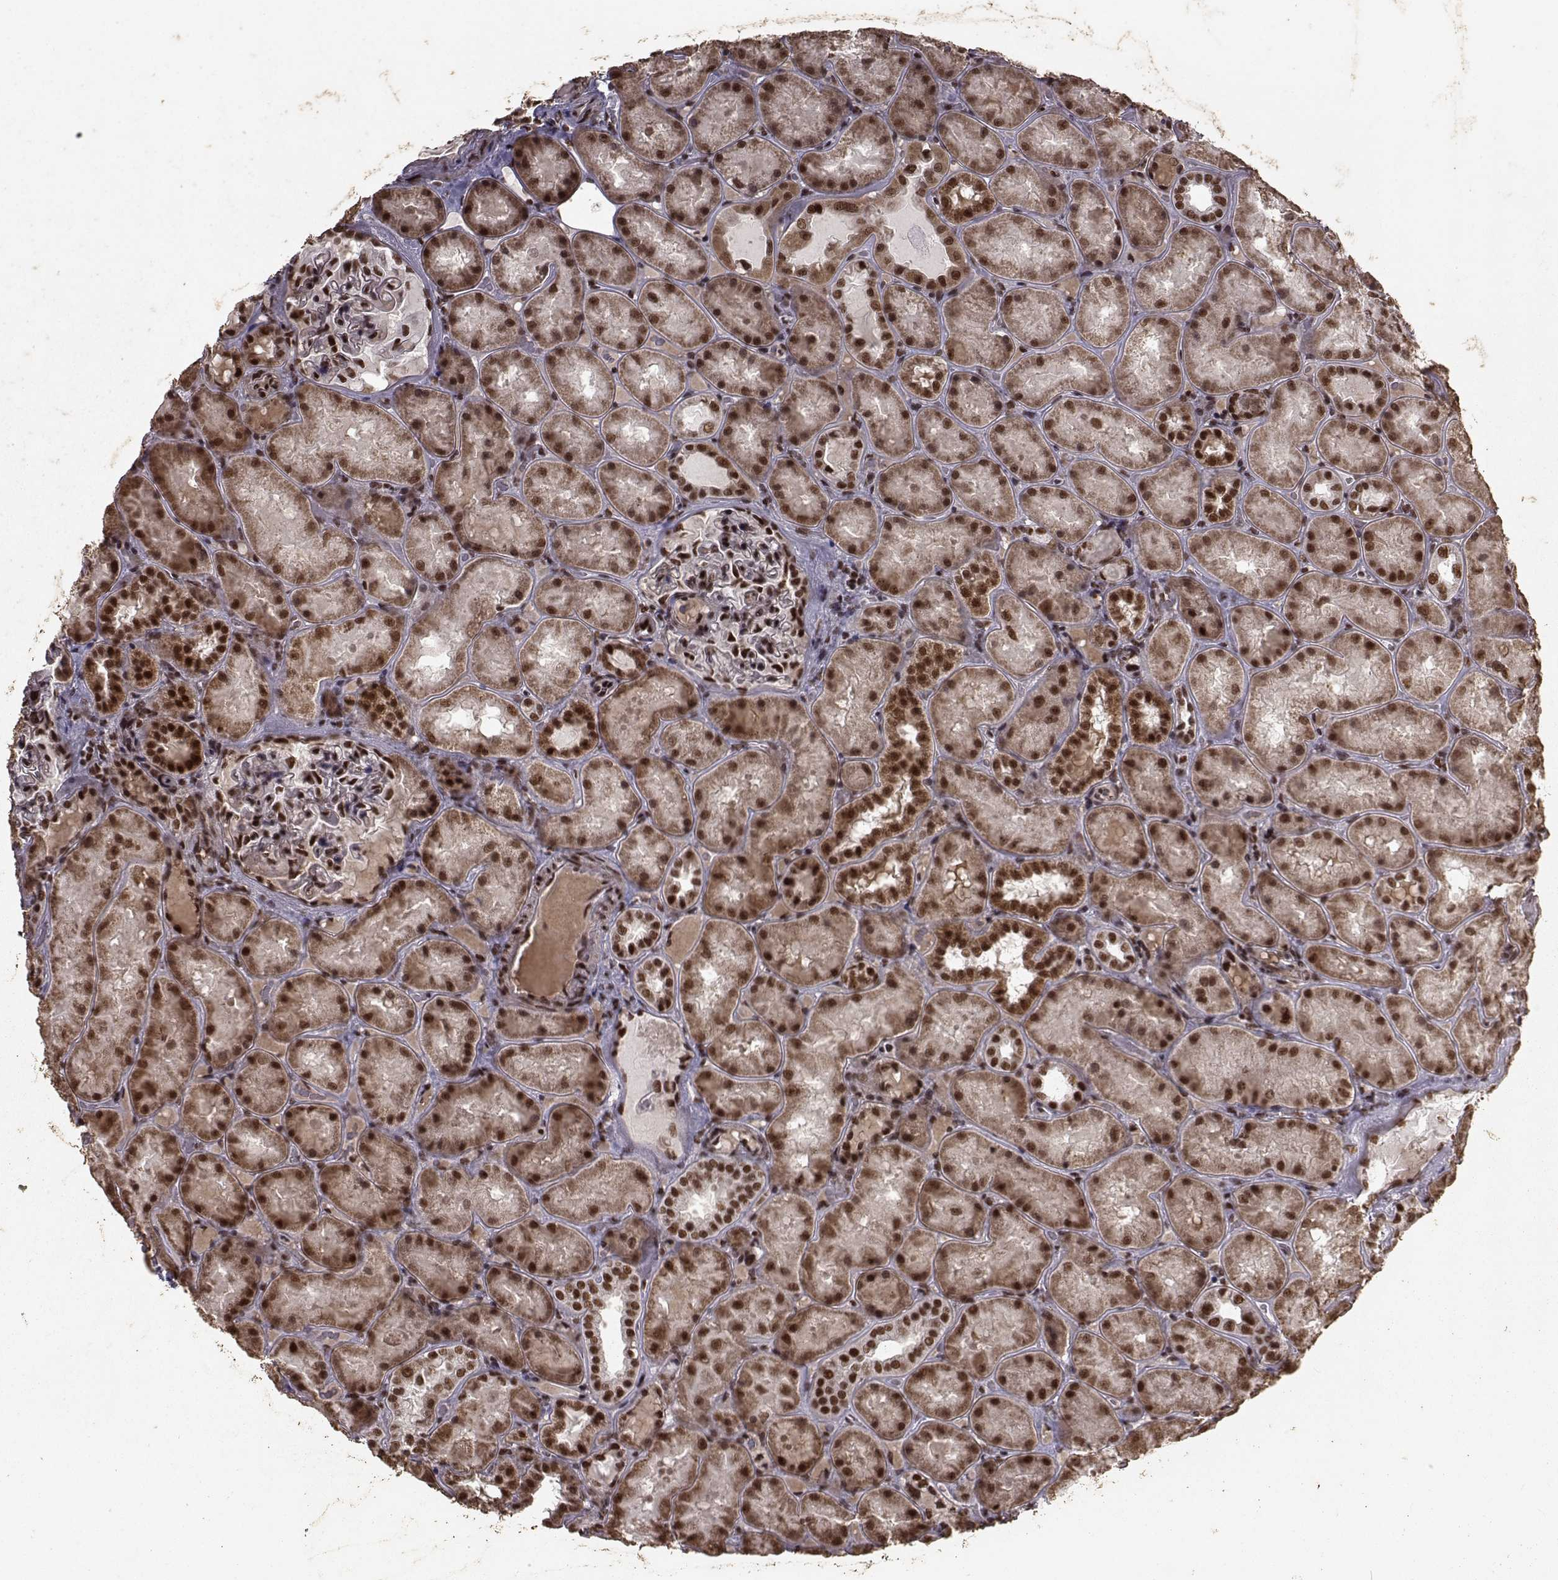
{"staining": {"intensity": "strong", "quantity": "25%-75%", "location": "nuclear"}, "tissue": "kidney", "cell_type": "Cells in glomeruli", "image_type": "normal", "snomed": [{"axis": "morphology", "description": "Normal tissue, NOS"}, {"axis": "topography", "description": "Kidney"}], "caption": "Immunohistochemistry staining of benign kidney, which reveals high levels of strong nuclear positivity in about 25%-75% of cells in glomeruli indicating strong nuclear protein staining. The staining was performed using DAB (3,3'-diaminobenzidine) (brown) for protein detection and nuclei were counterstained in hematoxylin (blue).", "gene": "SF1", "patient": {"sex": "male", "age": 73}}